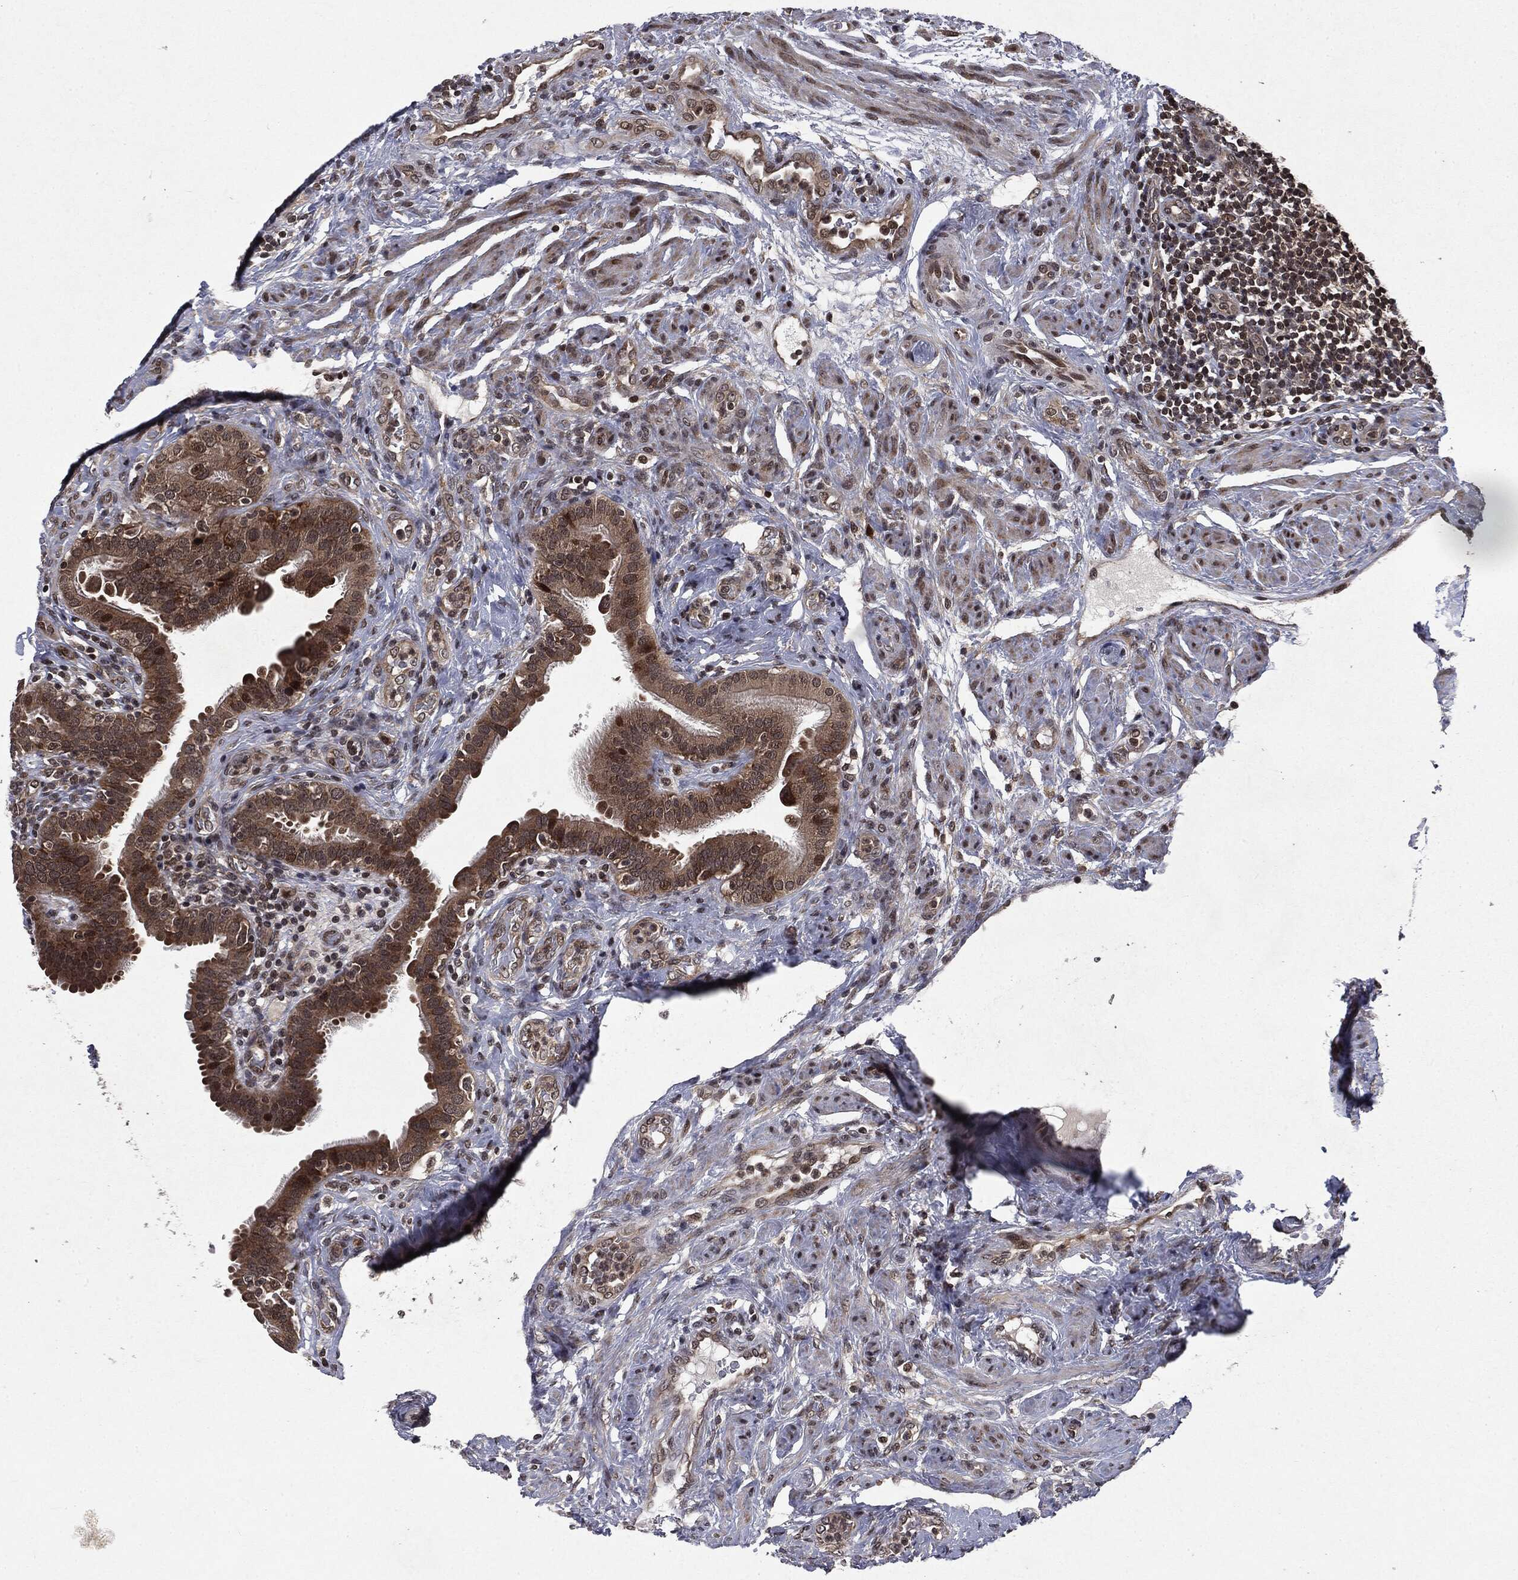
{"staining": {"intensity": "strong", "quantity": "25%-75%", "location": "cytoplasmic/membranous,nuclear"}, "tissue": "fallopian tube", "cell_type": "Glandular cells", "image_type": "normal", "snomed": [{"axis": "morphology", "description": "Normal tissue, NOS"}, {"axis": "topography", "description": "Fallopian tube"}], "caption": "The histopathology image displays immunohistochemical staining of unremarkable fallopian tube. There is strong cytoplasmic/membranous,nuclear expression is appreciated in approximately 25%-75% of glandular cells. Nuclei are stained in blue.", "gene": "STAU2", "patient": {"sex": "female", "age": 41}}